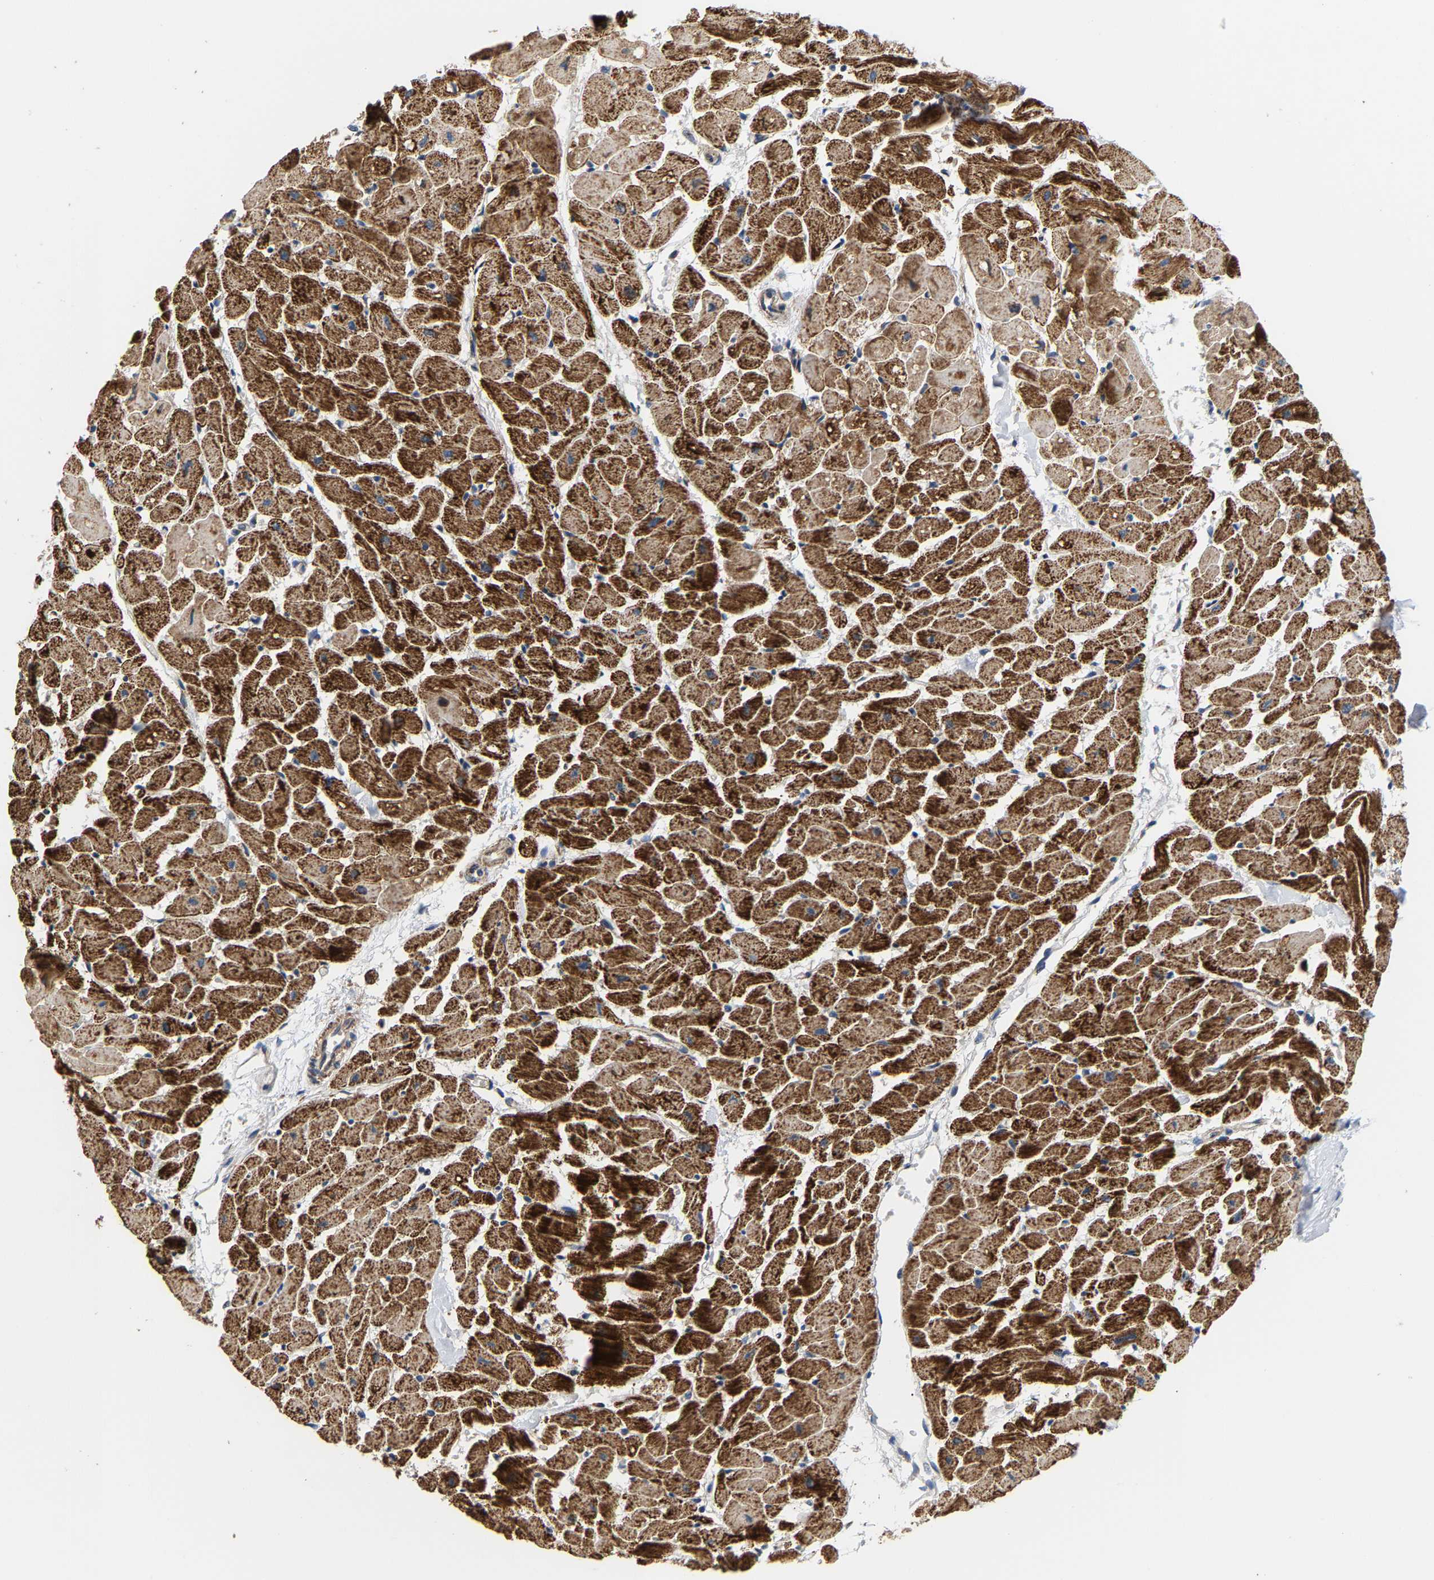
{"staining": {"intensity": "strong", "quantity": "25%-75%", "location": "cytoplasmic/membranous"}, "tissue": "heart muscle", "cell_type": "Cardiomyocytes", "image_type": "normal", "snomed": [{"axis": "morphology", "description": "Normal tissue, NOS"}, {"axis": "topography", "description": "Heart"}], "caption": "An IHC micrograph of benign tissue is shown. Protein staining in brown labels strong cytoplasmic/membranous positivity in heart muscle within cardiomyocytes.", "gene": "TMEM168", "patient": {"sex": "female", "age": 19}}